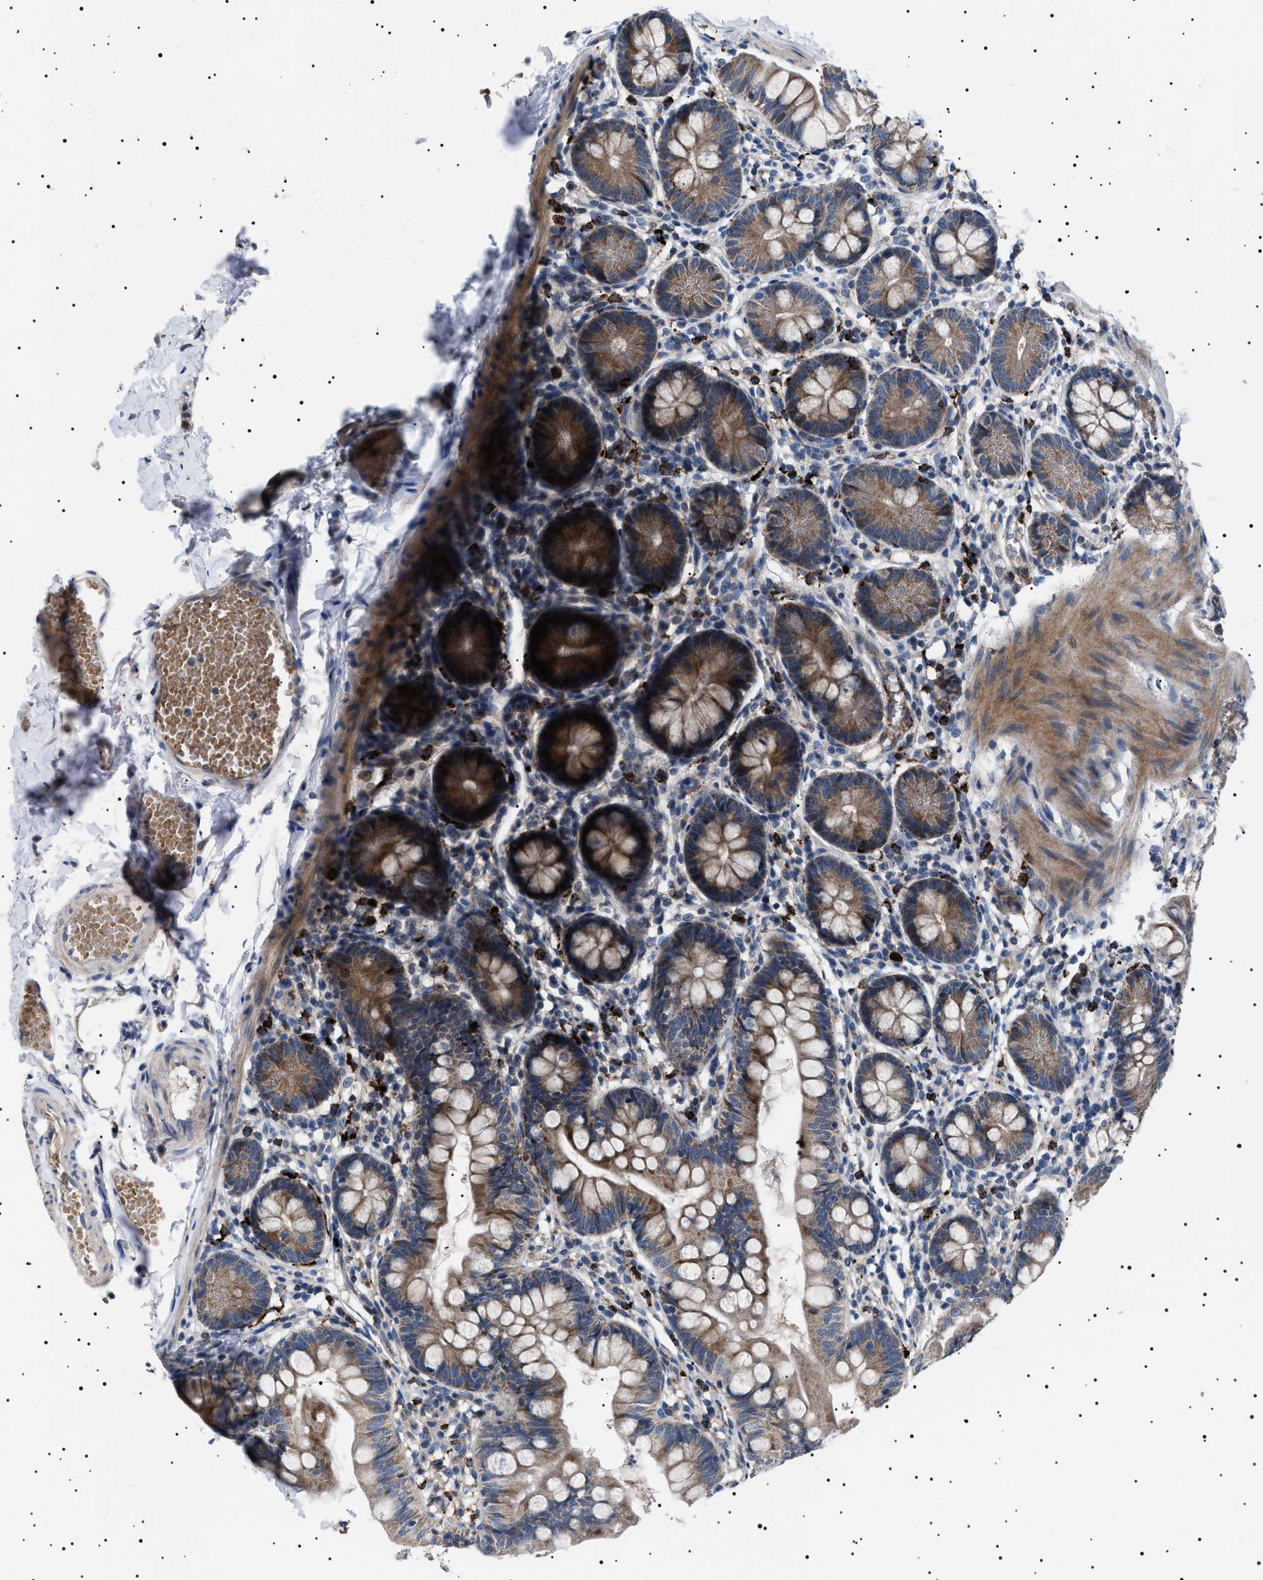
{"staining": {"intensity": "moderate", "quantity": ">75%", "location": "cytoplasmic/membranous"}, "tissue": "small intestine", "cell_type": "Glandular cells", "image_type": "normal", "snomed": [{"axis": "morphology", "description": "Normal tissue, NOS"}, {"axis": "topography", "description": "Small intestine"}], "caption": "The micrograph demonstrates a brown stain indicating the presence of a protein in the cytoplasmic/membranous of glandular cells in small intestine.", "gene": "PTRH1", "patient": {"sex": "male", "age": 7}}